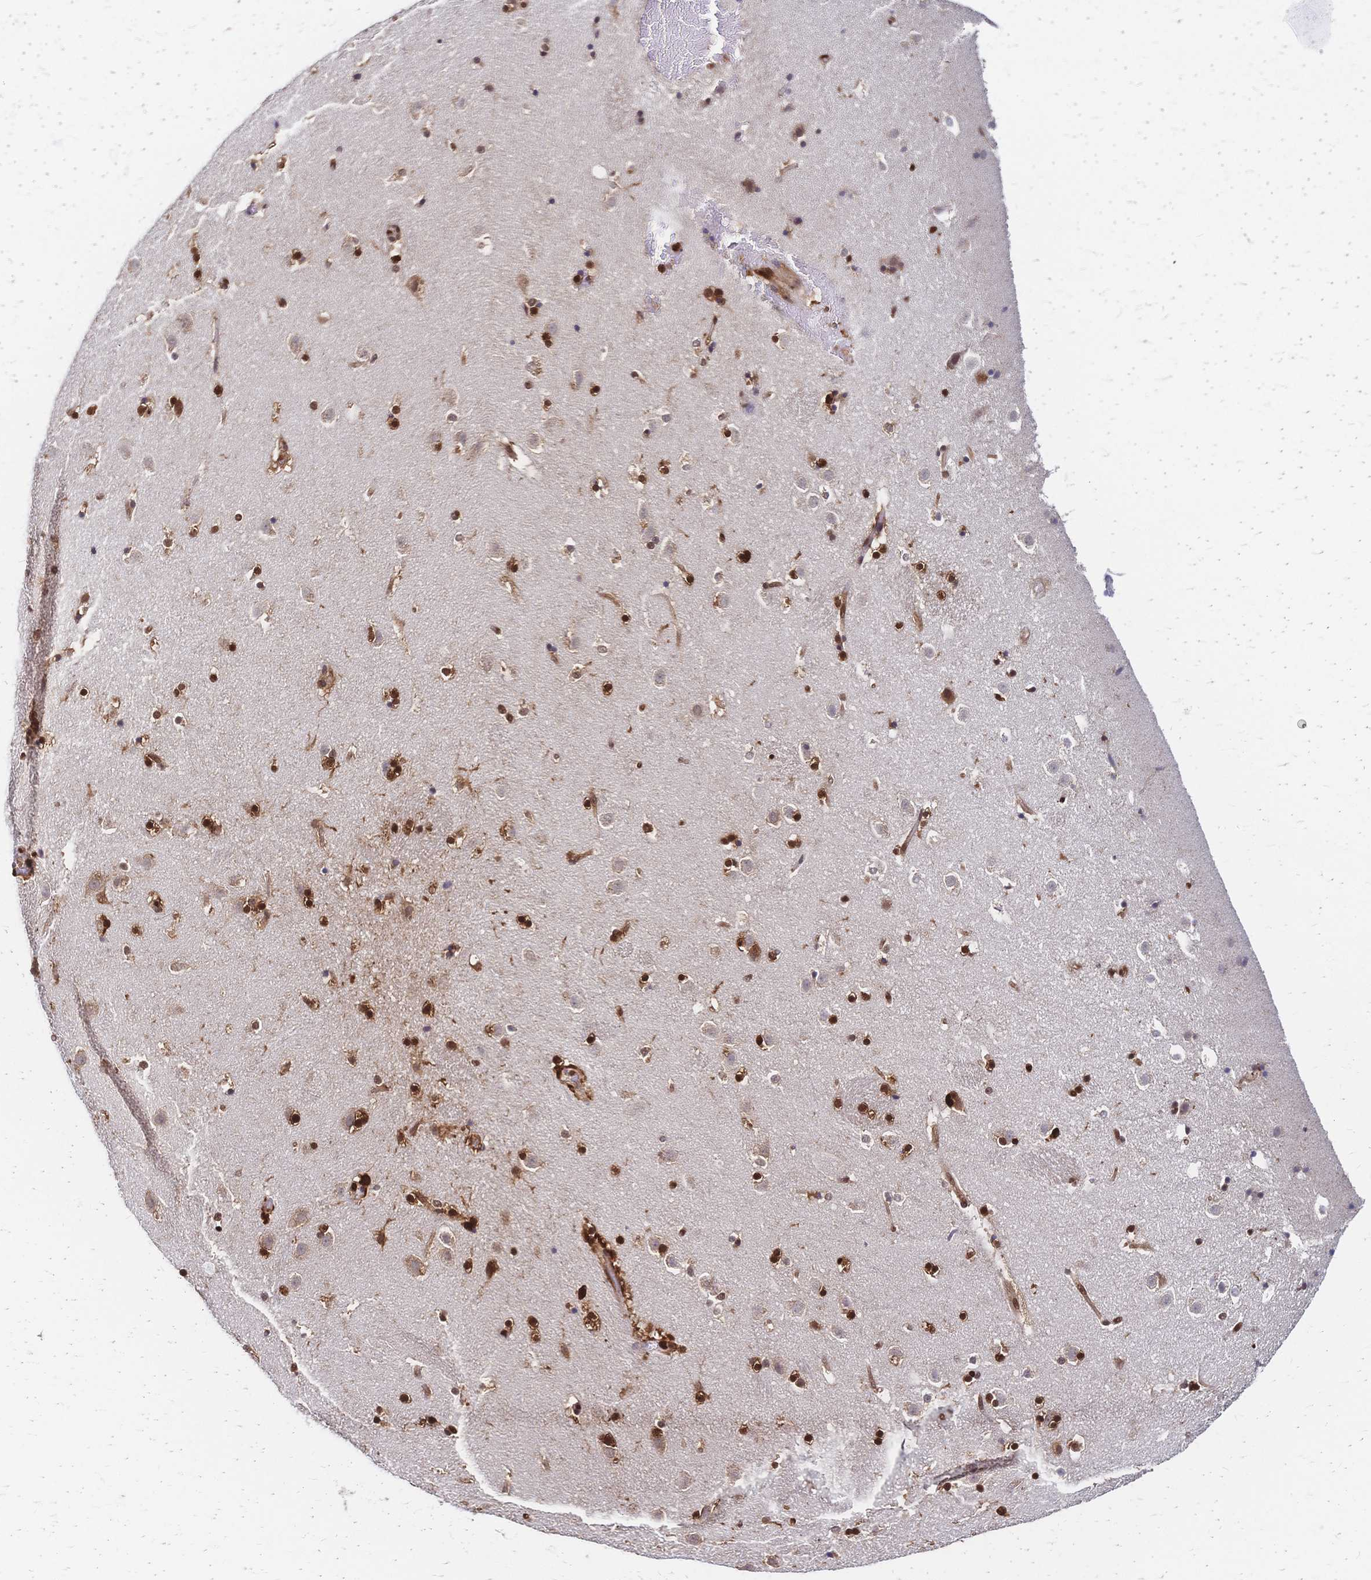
{"staining": {"intensity": "strong", "quantity": ">75%", "location": "nuclear"}, "tissue": "caudate", "cell_type": "Glial cells", "image_type": "normal", "snomed": [{"axis": "morphology", "description": "Normal tissue, NOS"}, {"axis": "topography", "description": "Lateral ventricle wall"}], "caption": "Immunohistochemical staining of benign human caudate displays high levels of strong nuclear positivity in approximately >75% of glial cells. Immunohistochemistry (ihc) stains the protein in brown and the nuclei are stained blue.", "gene": "HDGF", "patient": {"sex": "male", "age": 37}}